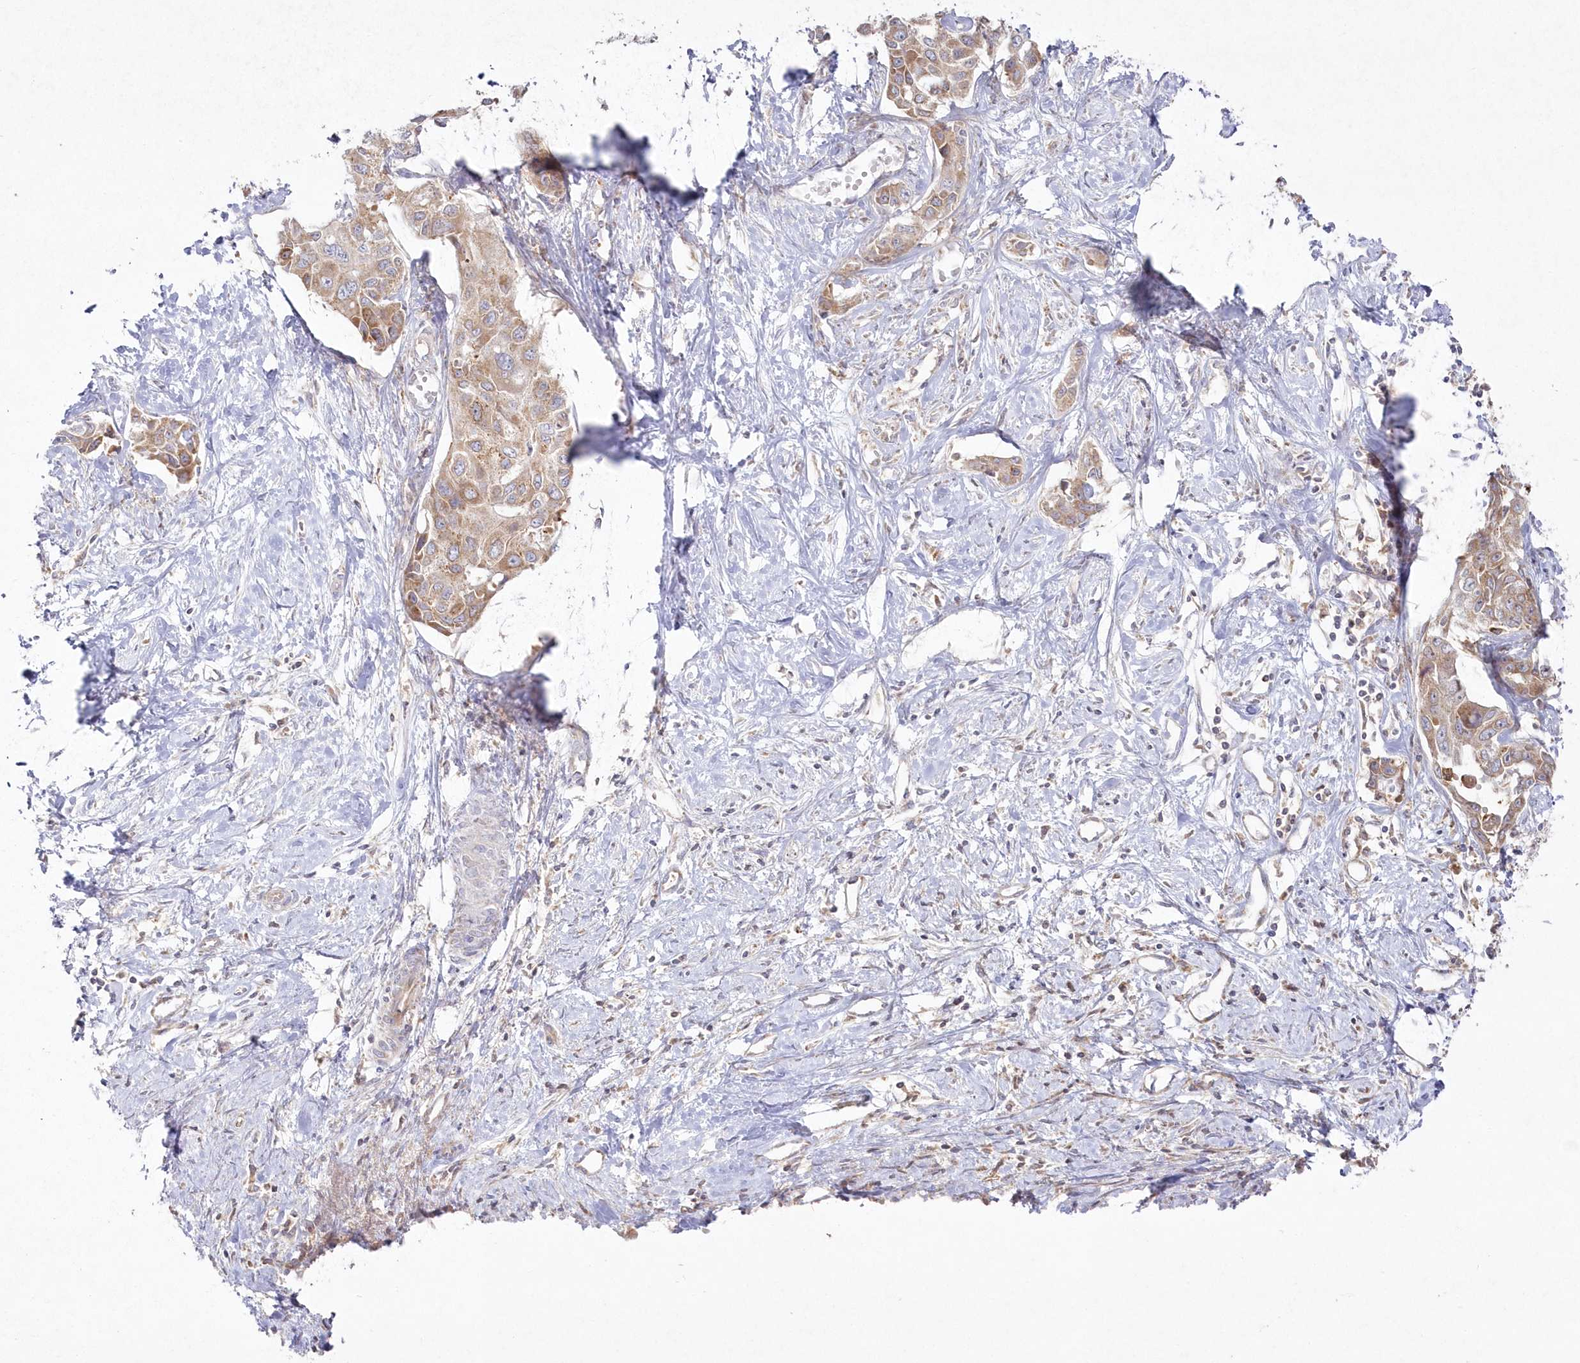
{"staining": {"intensity": "moderate", "quantity": ">75%", "location": "cytoplasmic/membranous"}, "tissue": "liver cancer", "cell_type": "Tumor cells", "image_type": "cancer", "snomed": [{"axis": "morphology", "description": "Cholangiocarcinoma"}, {"axis": "topography", "description": "Liver"}], "caption": "DAB (3,3'-diaminobenzidine) immunohistochemical staining of liver cancer (cholangiocarcinoma) exhibits moderate cytoplasmic/membranous protein staining in approximately >75% of tumor cells.", "gene": "ARSB", "patient": {"sex": "male", "age": 59}}